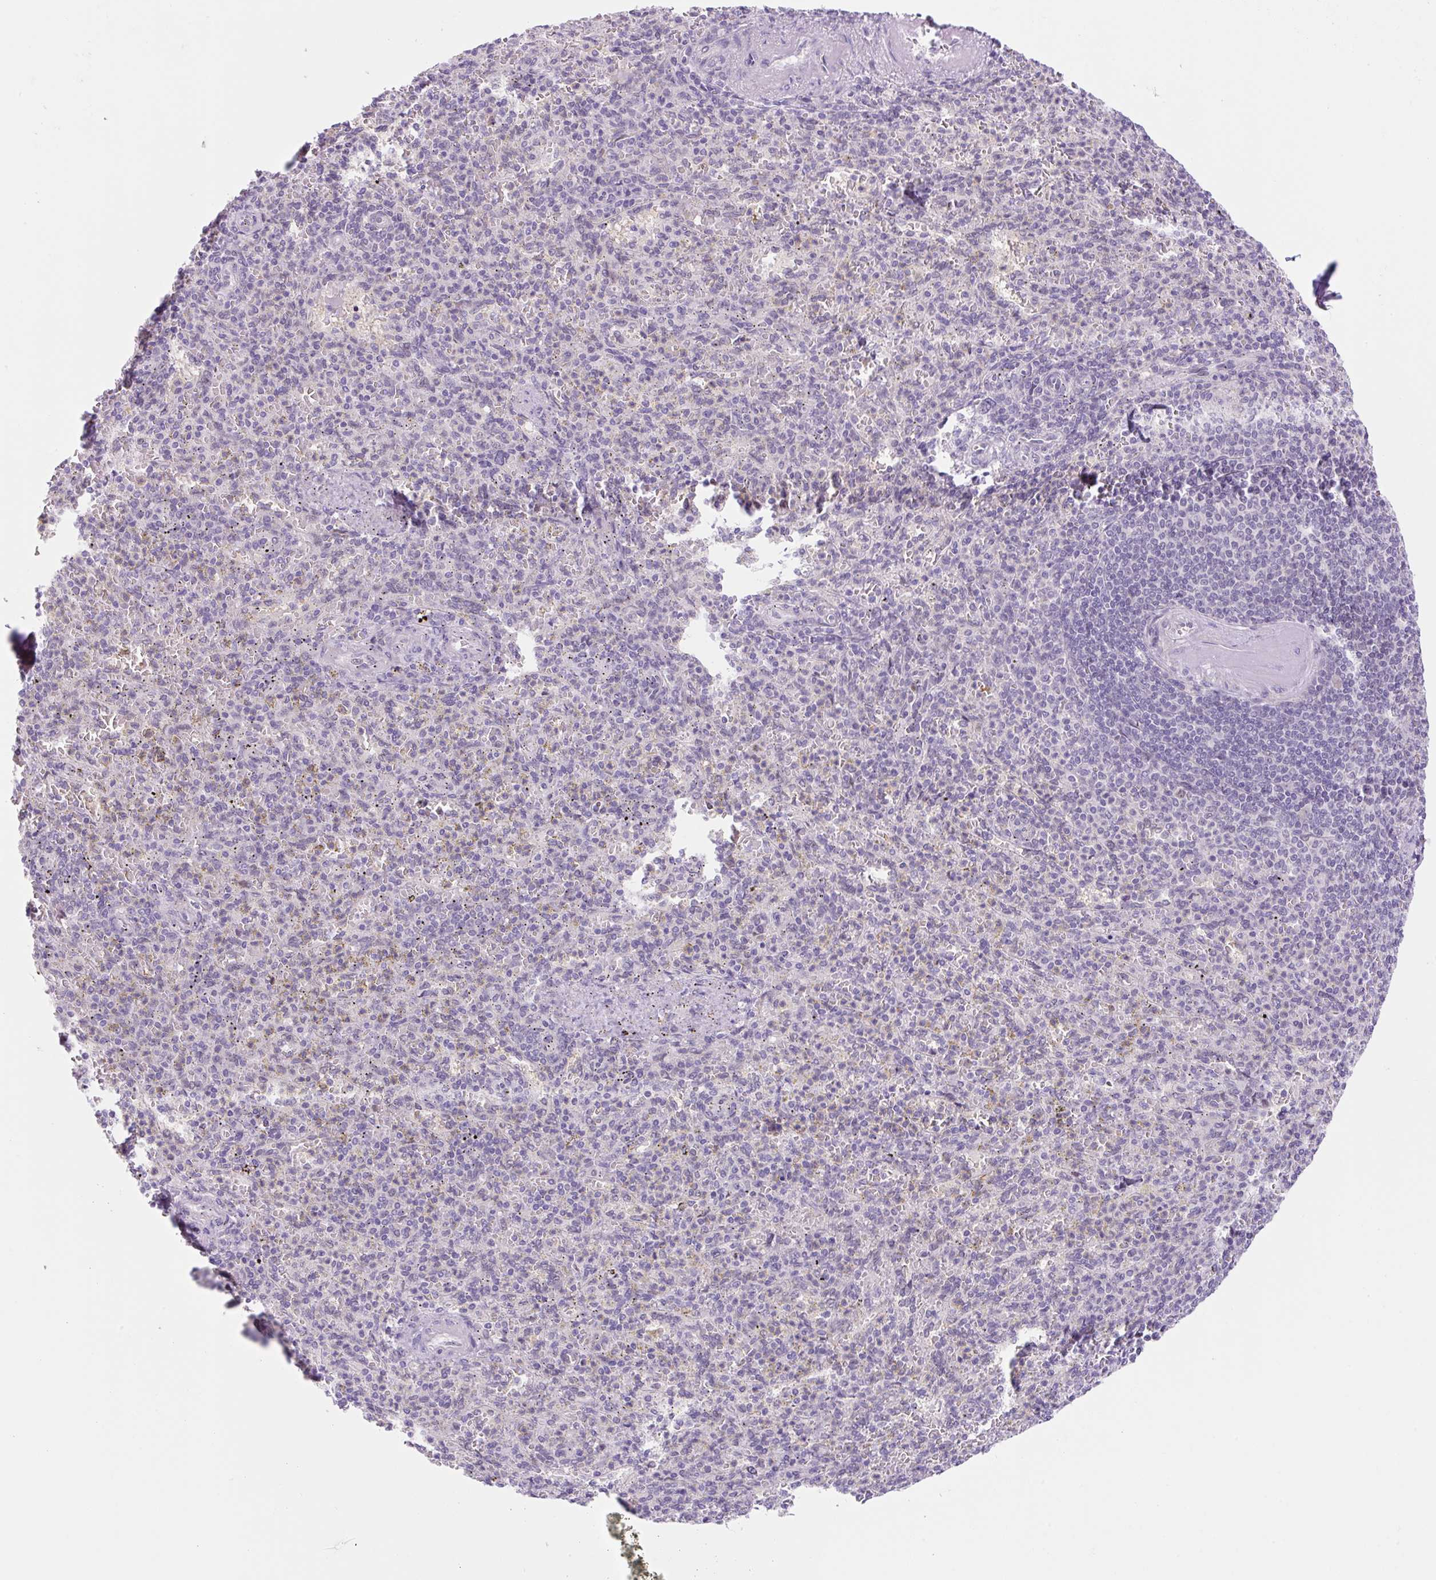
{"staining": {"intensity": "negative", "quantity": "none", "location": "none"}, "tissue": "spleen", "cell_type": "Cells in red pulp", "image_type": "normal", "snomed": [{"axis": "morphology", "description": "Normal tissue, NOS"}, {"axis": "topography", "description": "Spleen"}], "caption": "Immunohistochemistry (IHC) histopathology image of benign spleen: human spleen stained with DAB reveals no significant protein positivity in cells in red pulp.", "gene": "SYNE3", "patient": {"sex": "female", "age": 74}}